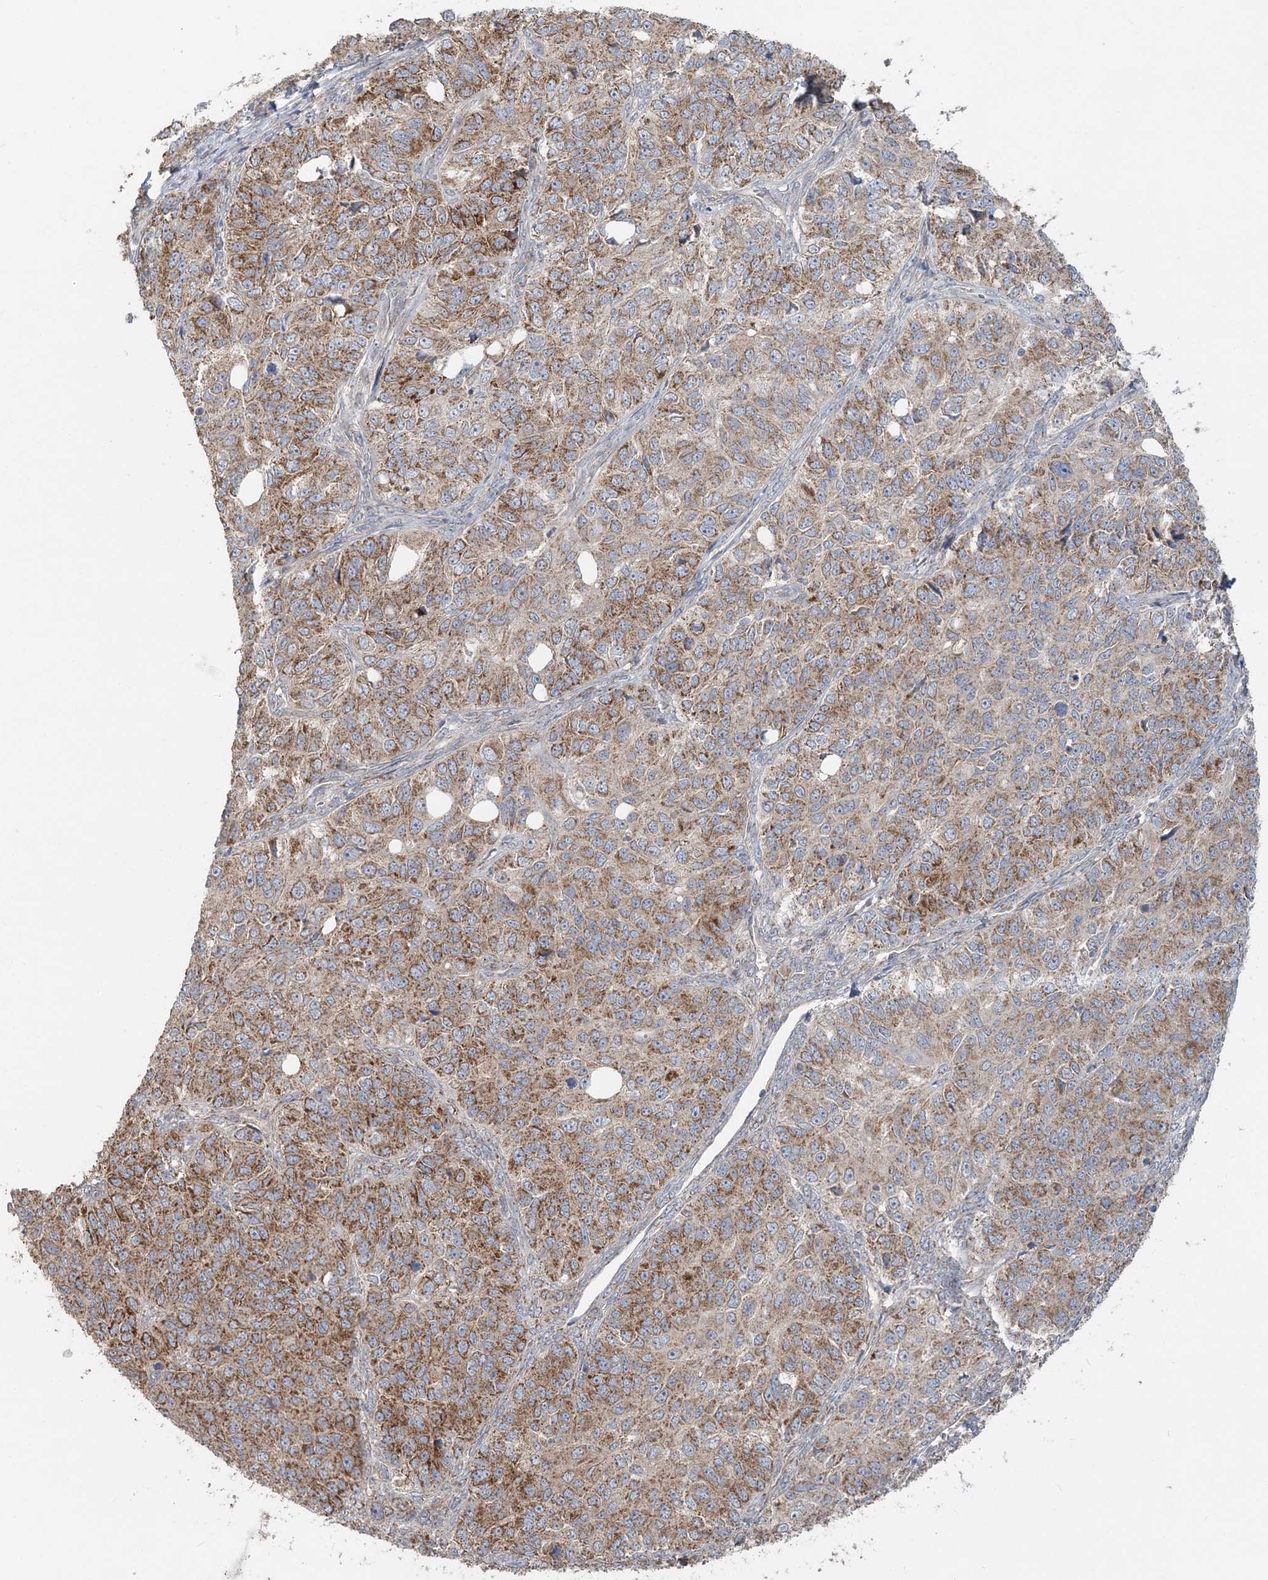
{"staining": {"intensity": "strong", "quantity": ">75%", "location": "cytoplasmic/membranous"}, "tissue": "ovarian cancer", "cell_type": "Tumor cells", "image_type": "cancer", "snomed": [{"axis": "morphology", "description": "Carcinoma, endometroid"}, {"axis": "topography", "description": "Ovary"}], "caption": "Ovarian cancer (endometroid carcinoma) was stained to show a protein in brown. There is high levels of strong cytoplasmic/membranous staining in approximately >75% of tumor cells.", "gene": "LRPPRC", "patient": {"sex": "female", "age": 51}}